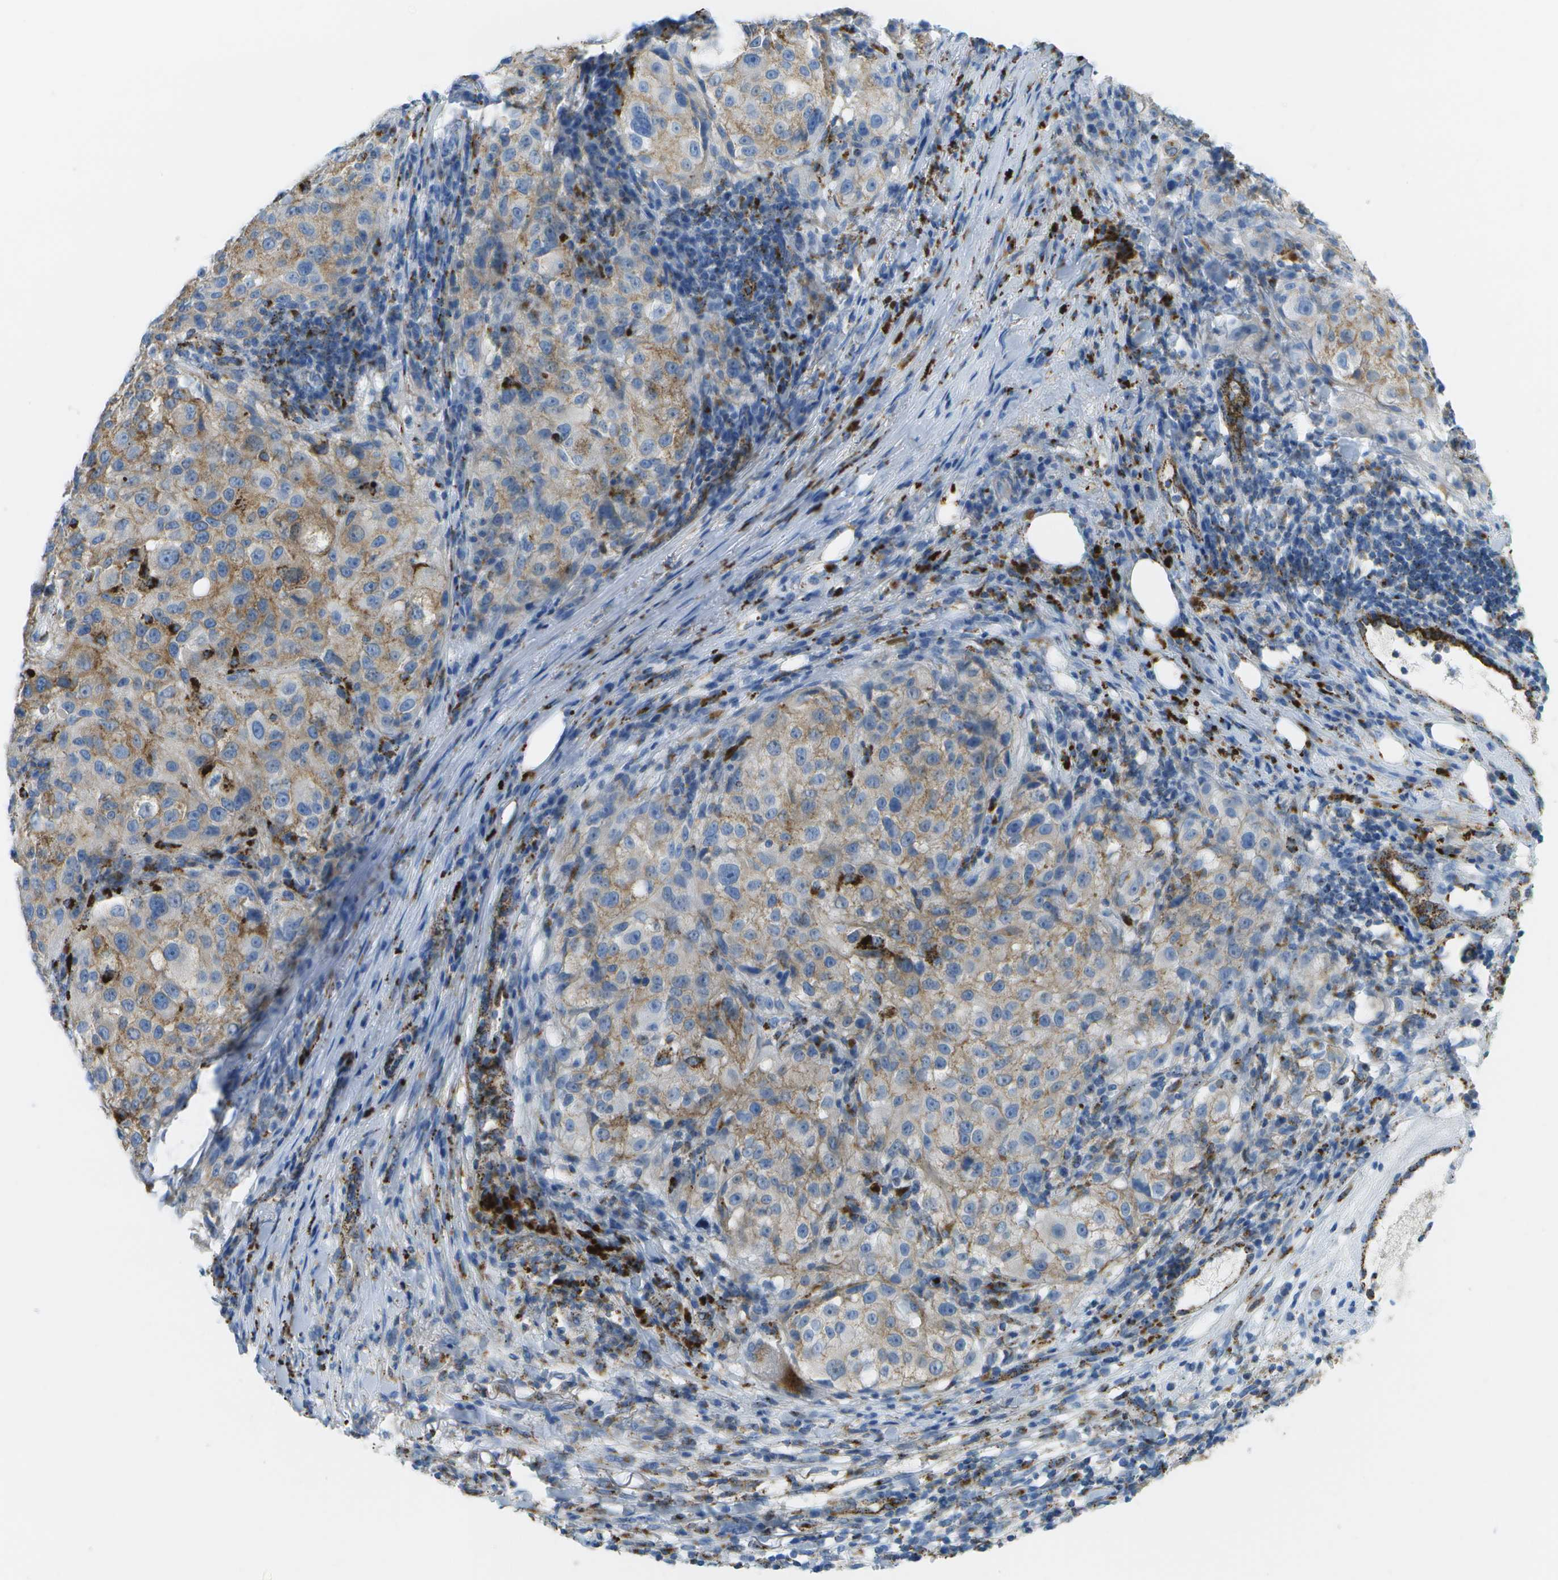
{"staining": {"intensity": "weak", "quantity": ">75%", "location": "cytoplasmic/membranous"}, "tissue": "melanoma", "cell_type": "Tumor cells", "image_type": "cancer", "snomed": [{"axis": "morphology", "description": "Necrosis, NOS"}, {"axis": "morphology", "description": "Malignant melanoma, NOS"}, {"axis": "topography", "description": "Skin"}], "caption": "Protein expression analysis of melanoma shows weak cytoplasmic/membranous positivity in approximately >75% of tumor cells.", "gene": "PRCP", "patient": {"sex": "female", "age": 87}}